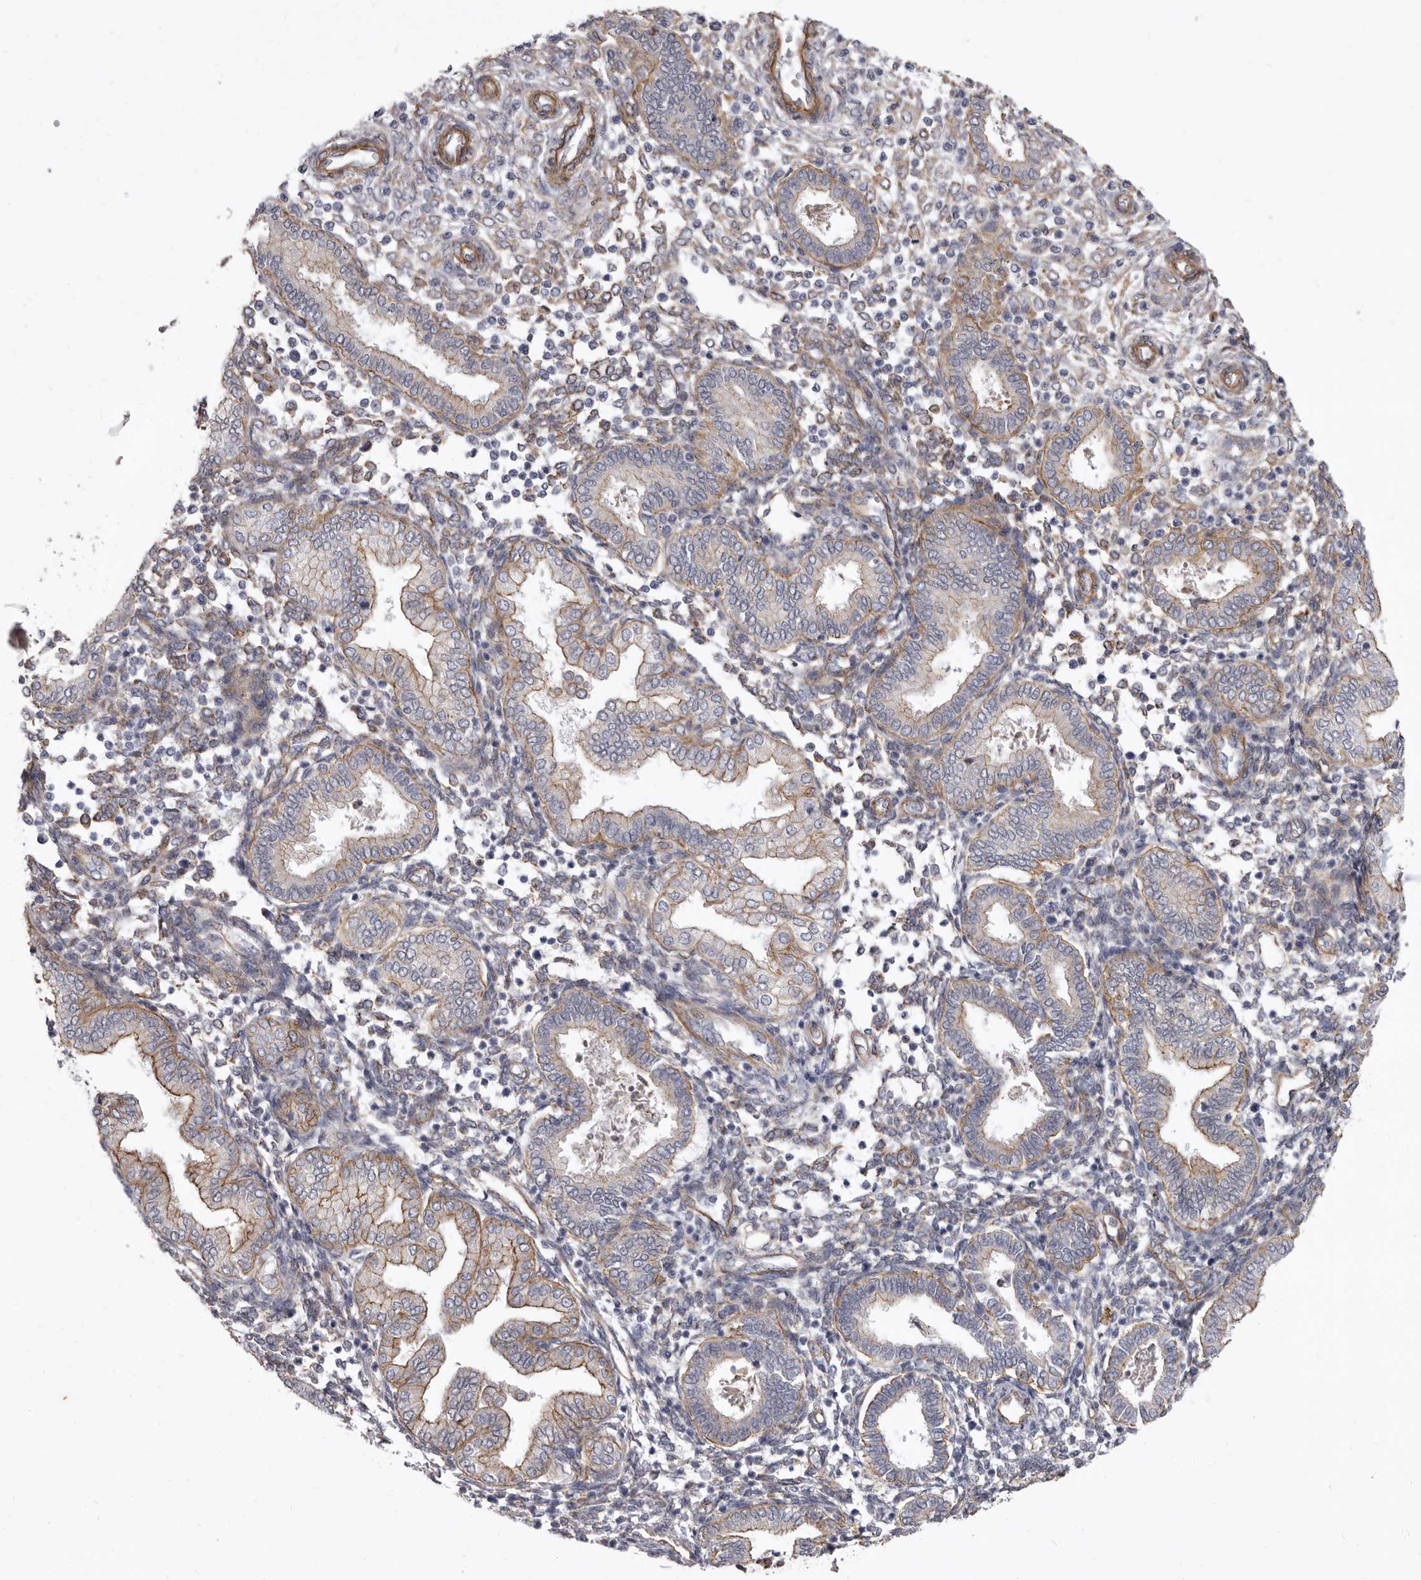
{"staining": {"intensity": "negative", "quantity": "none", "location": "none"}, "tissue": "endometrium", "cell_type": "Cells in endometrial stroma", "image_type": "normal", "snomed": [{"axis": "morphology", "description": "Normal tissue, NOS"}, {"axis": "topography", "description": "Endometrium"}], "caption": "IHC histopathology image of normal human endometrium stained for a protein (brown), which shows no staining in cells in endometrial stroma.", "gene": "P2RX6", "patient": {"sex": "female", "age": 53}}